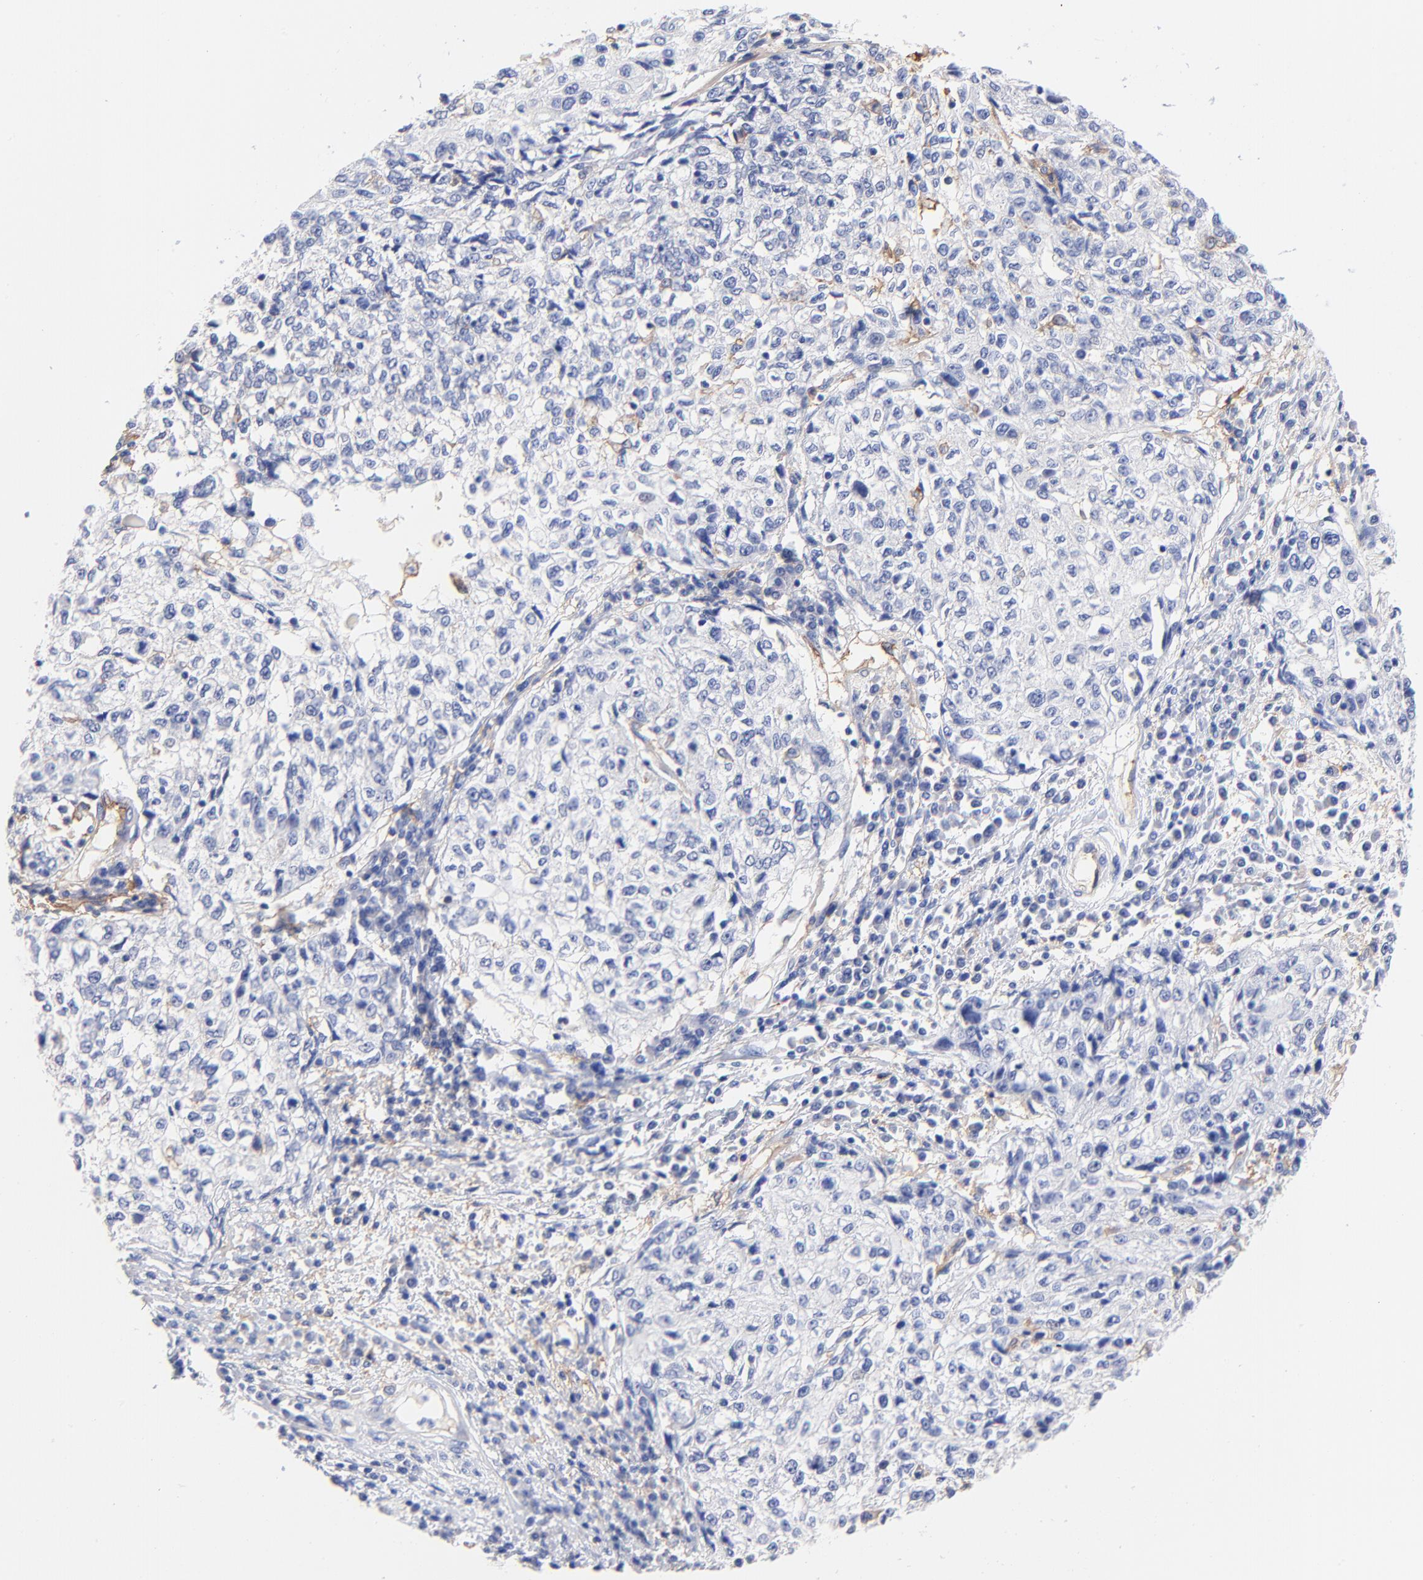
{"staining": {"intensity": "negative", "quantity": "none", "location": "none"}, "tissue": "cervical cancer", "cell_type": "Tumor cells", "image_type": "cancer", "snomed": [{"axis": "morphology", "description": "Squamous cell carcinoma, NOS"}, {"axis": "topography", "description": "Cervix"}], "caption": "This is an IHC micrograph of cervical squamous cell carcinoma. There is no expression in tumor cells.", "gene": "SLC44A2", "patient": {"sex": "female", "age": 57}}